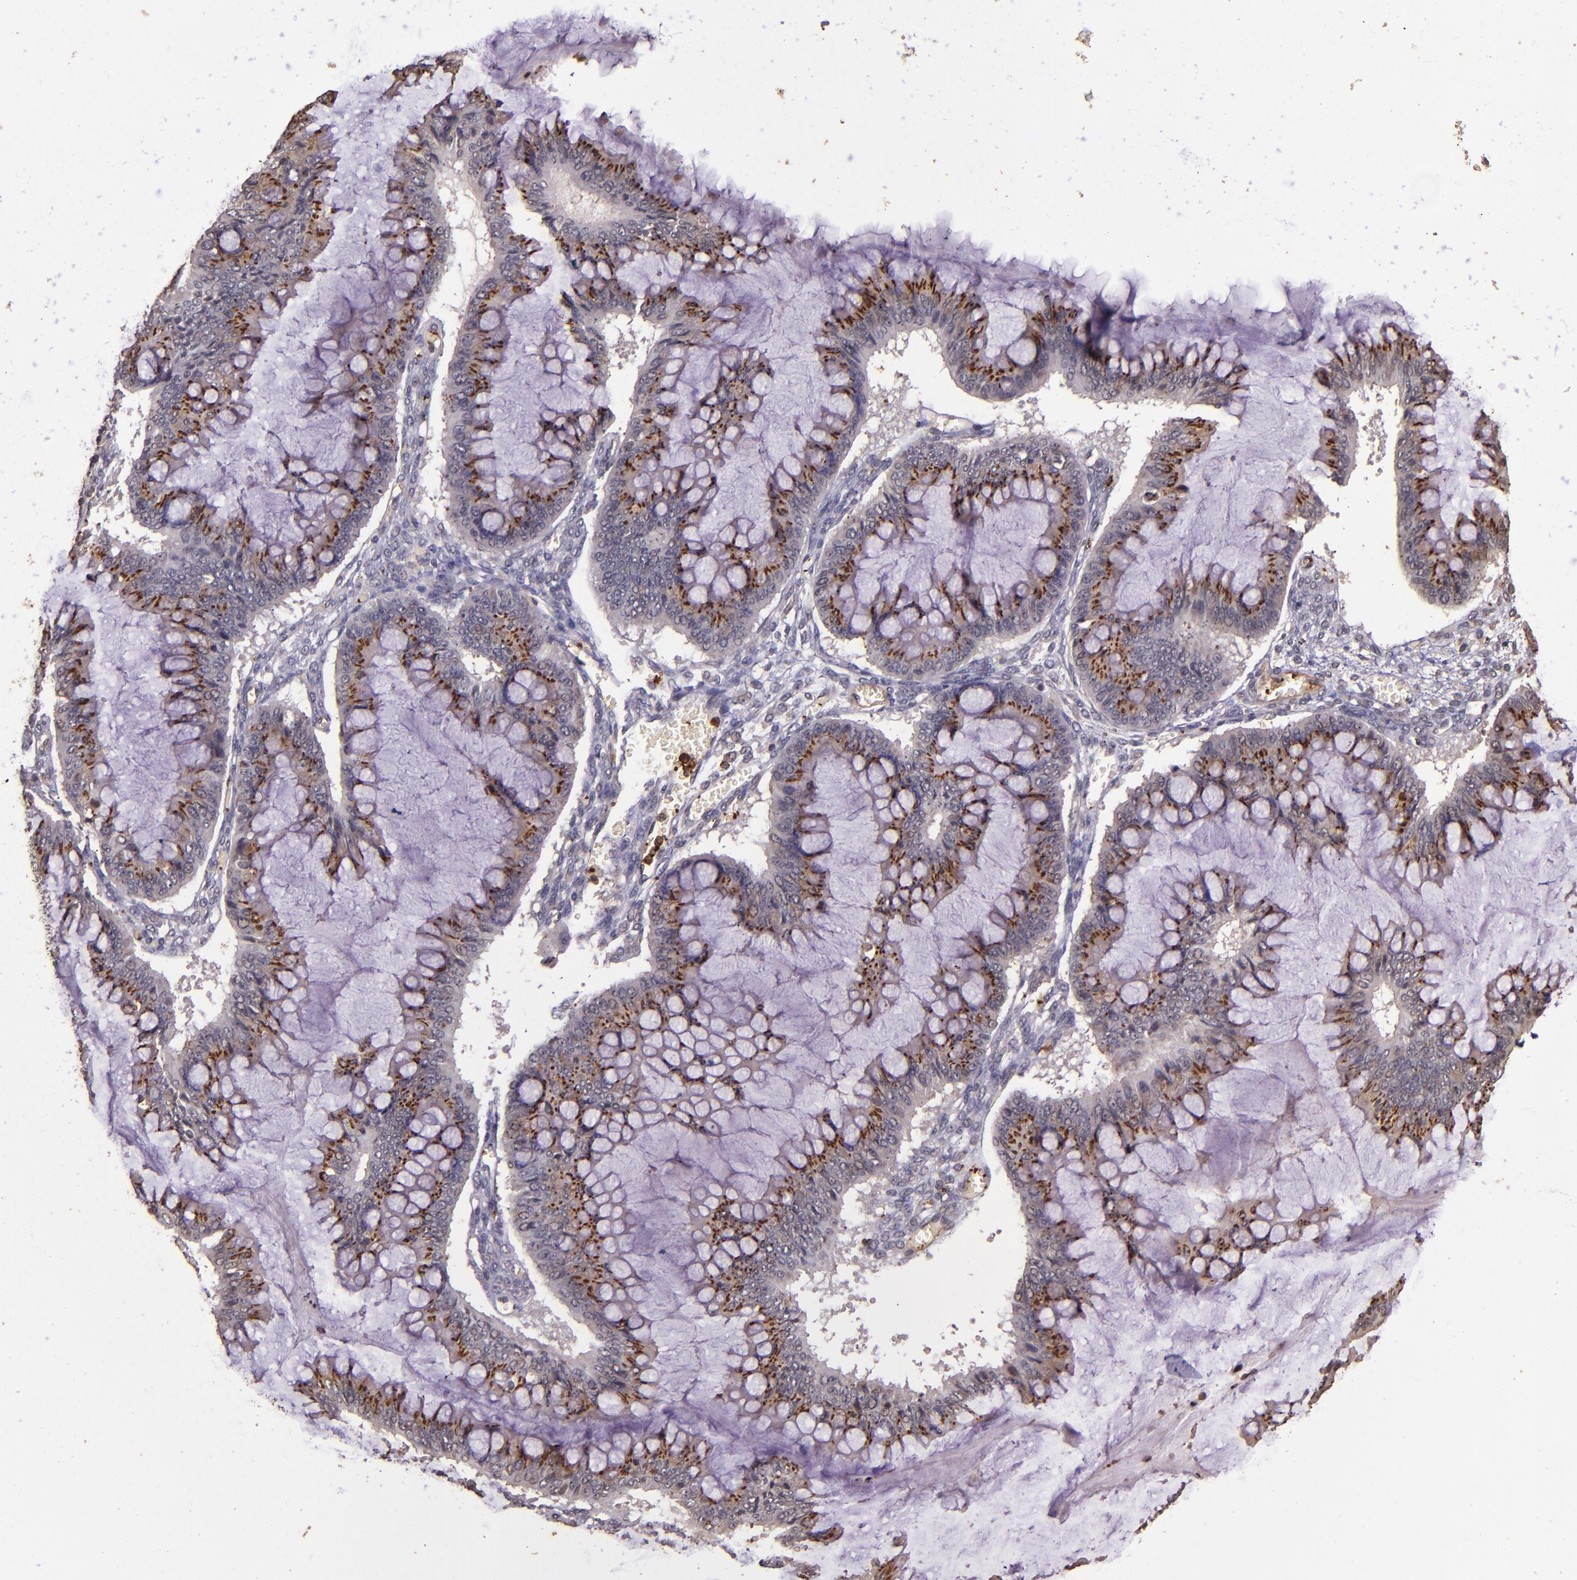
{"staining": {"intensity": "moderate", "quantity": "25%-75%", "location": "cytoplasmic/membranous"}, "tissue": "ovarian cancer", "cell_type": "Tumor cells", "image_type": "cancer", "snomed": [{"axis": "morphology", "description": "Cystadenocarcinoma, mucinous, NOS"}, {"axis": "topography", "description": "Ovary"}], "caption": "Ovarian cancer (mucinous cystadenocarcinoma) stained with a protein marker exhibits moderate staining in tumor cells.", "gene": "SLC2A3", "patient": {"sex": "female", "age": 73}}